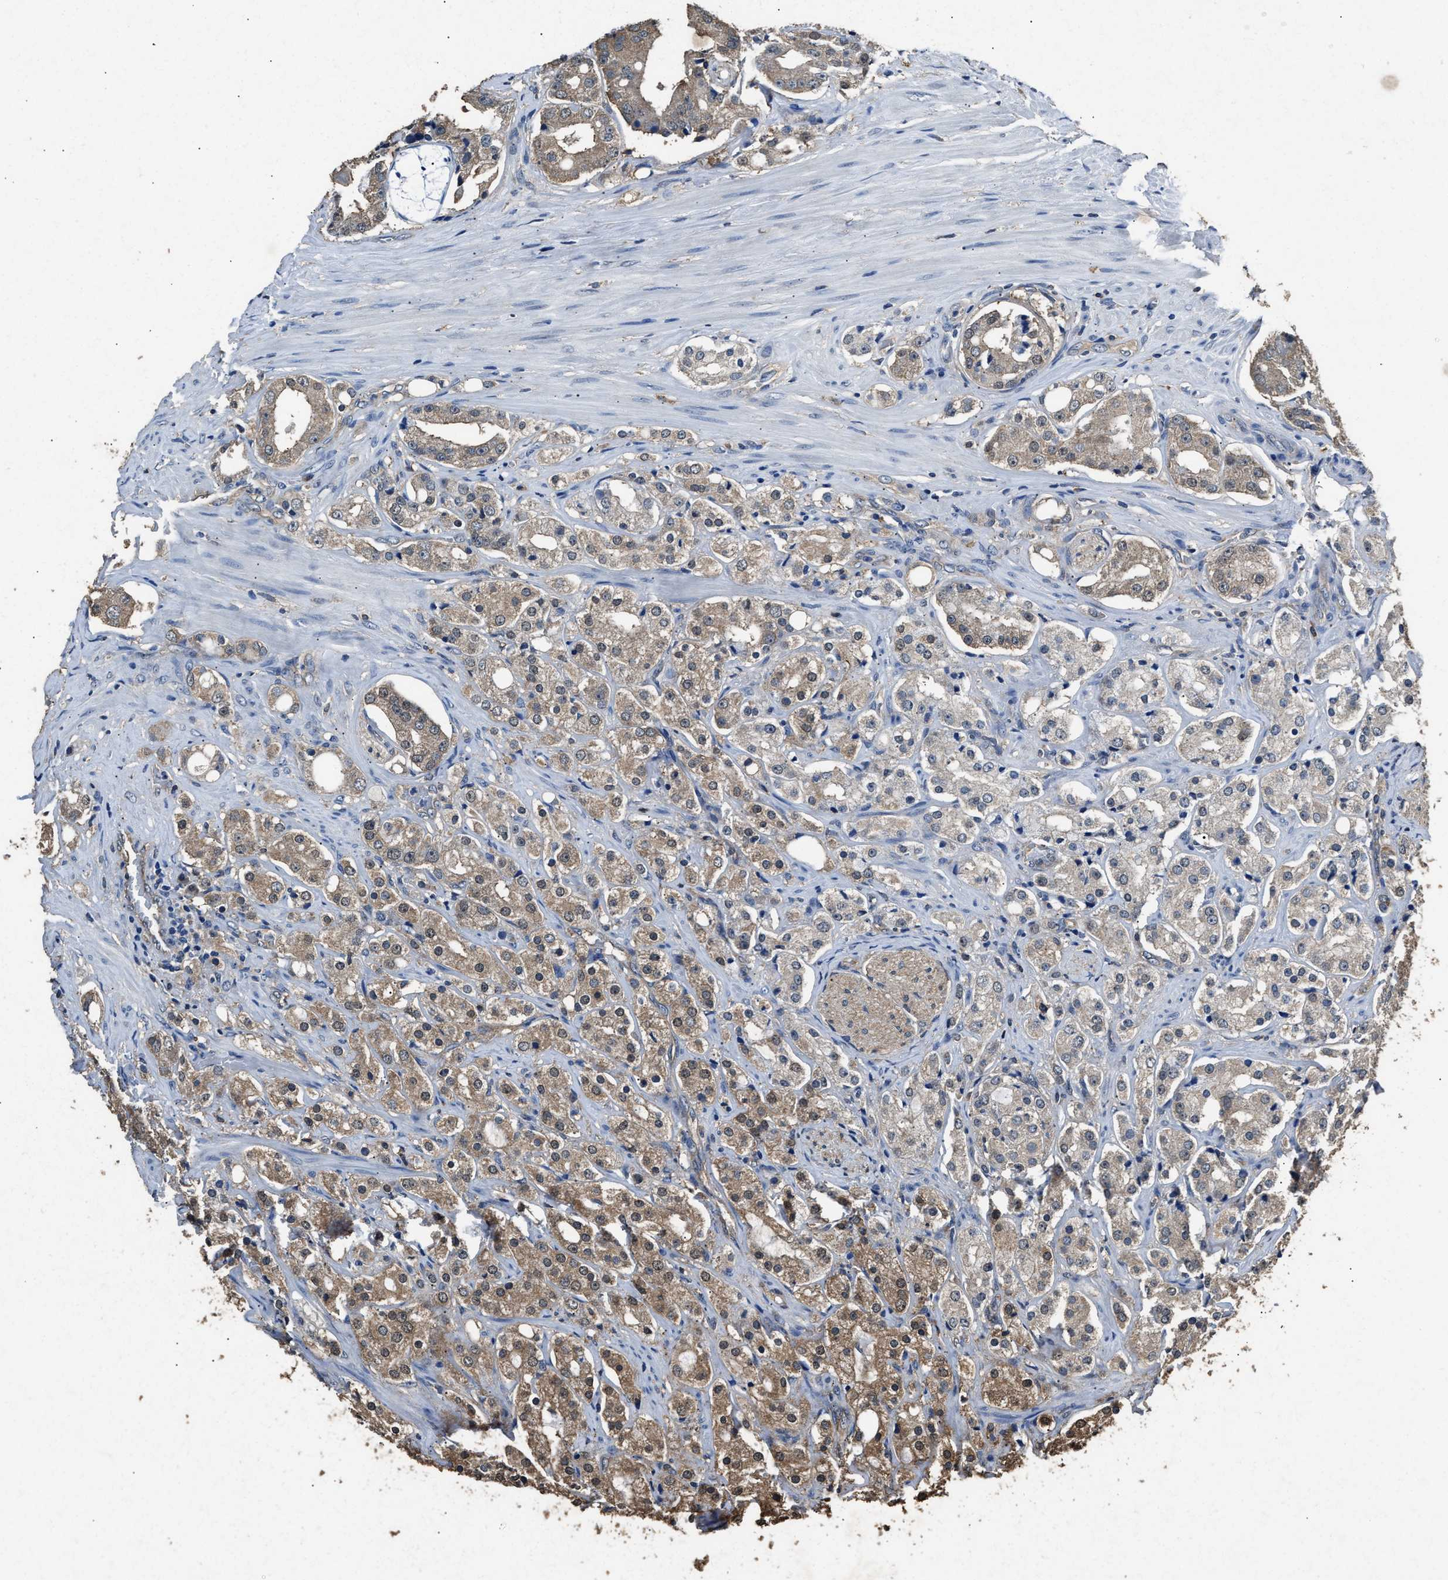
{"staining": {"intensity": "moderate", "quantity": ">75%", "location": "cytoplasmic/membranous,nuclear"}, "tissue": "prostate cancer", "cell_type": "Tumor cells", "image_type": "cancer", "snomed": [{"axis": "morphology", "description": "Adenocarcinoma, High grade"}, {"axis": "topography", "description": "Prostate"}], "caption": "The image exhibits immunohistochemical staining of prostate high-grade adenocarcinoma. There is moderate cytoplasmic/membranous and nuclear expression is appreciated in about >75% of tumor cells.", "gene": "YWHAE", "patient": {"sex": "male", "age": 68}}